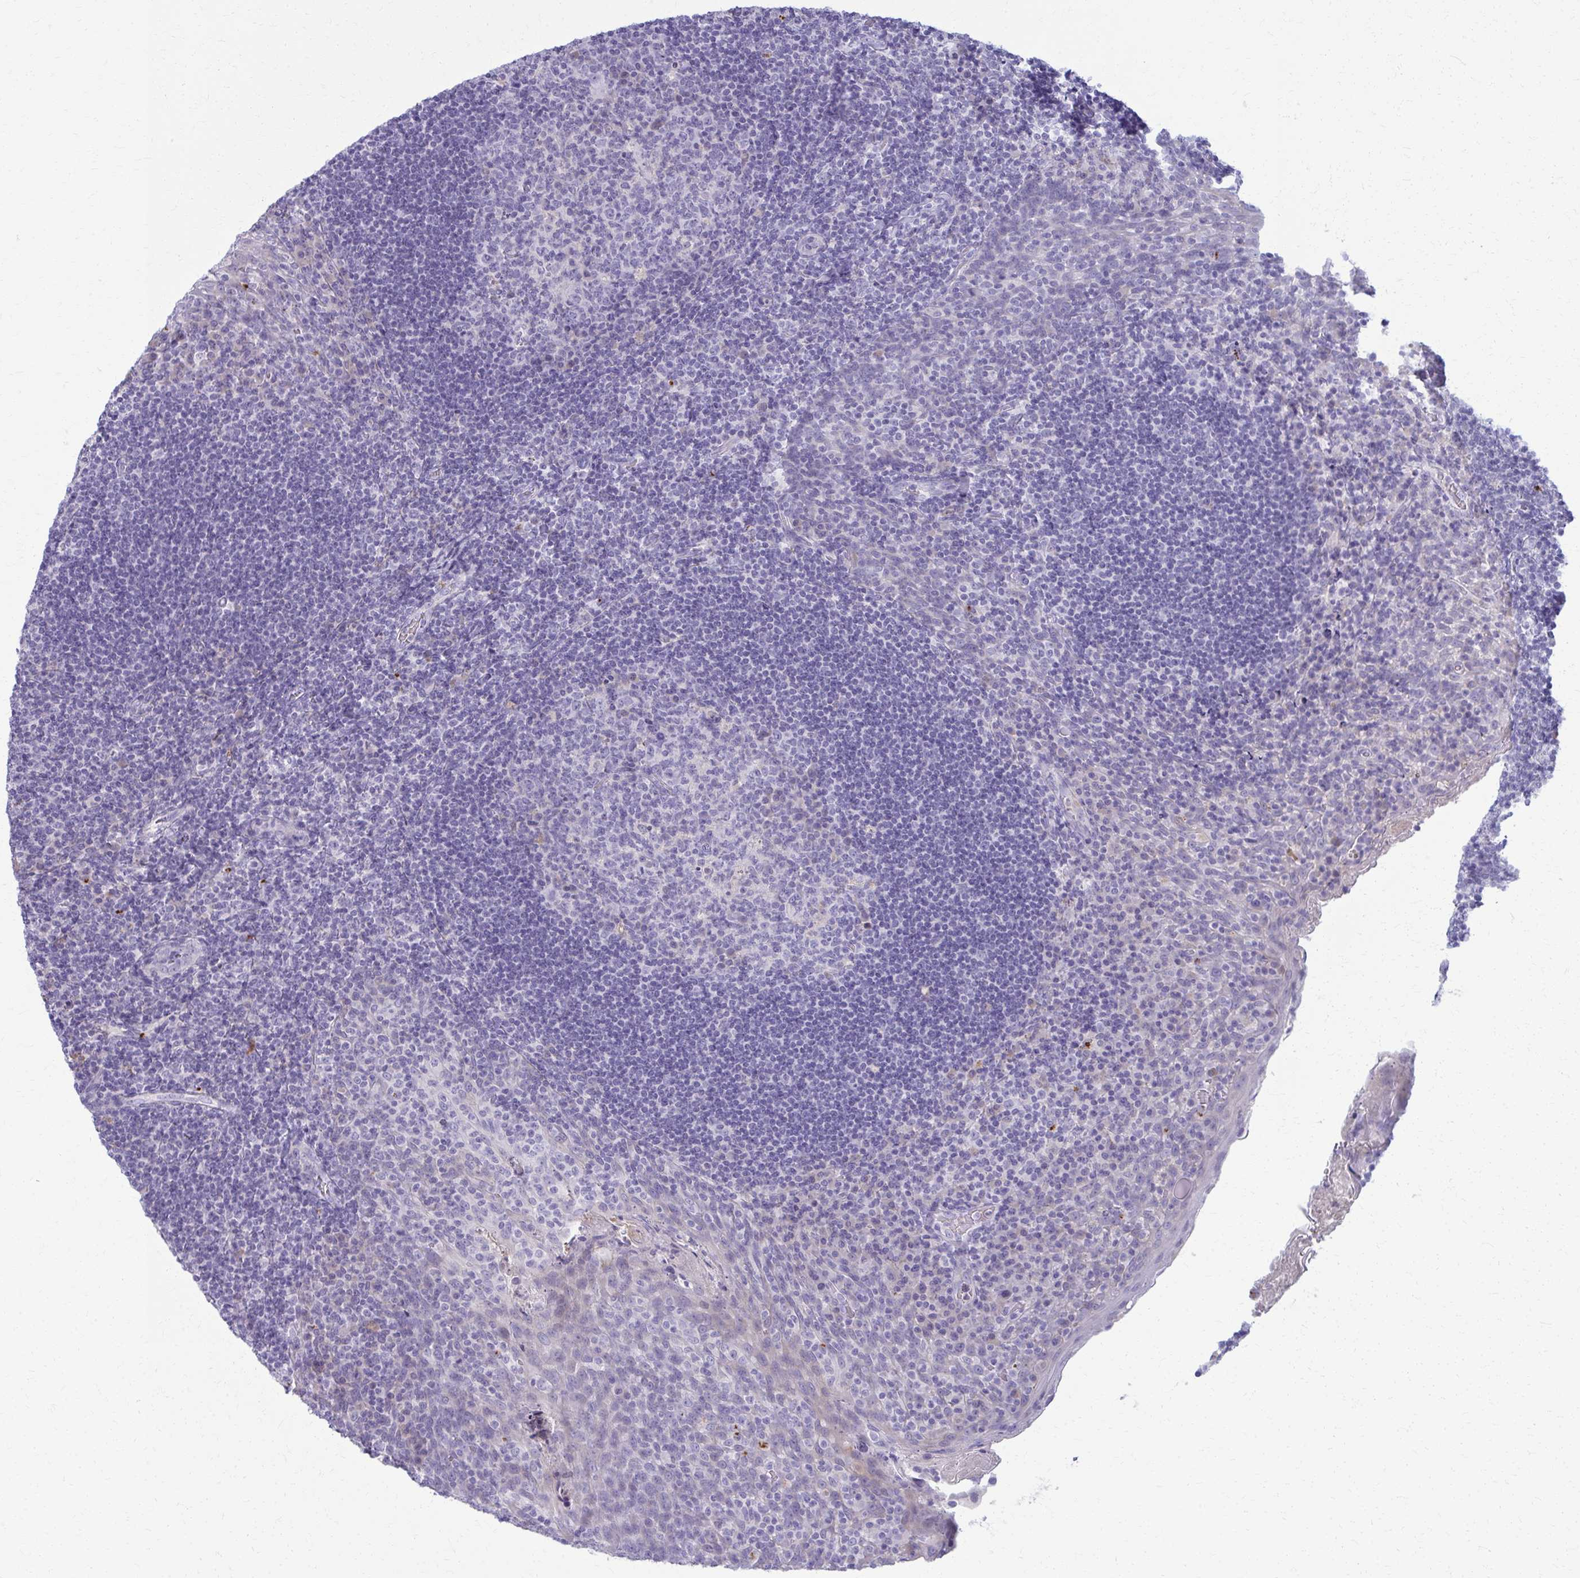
{"staining": {"intensity": "negative", "quantity": "none", "location": "none"}, "tissue": "tonsil", "cell_type": "Germinal center cells", "image_type": "normal", "snomed": [{"axis": "morphology", "description": "Normal tissue, NOS"}, {"axis": "topography", "description": "Tonsil"}], "caption": "Immunohistochemical staining of normal tonsil displays no significant positivity in germinal center cells.", "gene": "ENSG00000275249", "patient": {"sex": "male", "age": 17}}